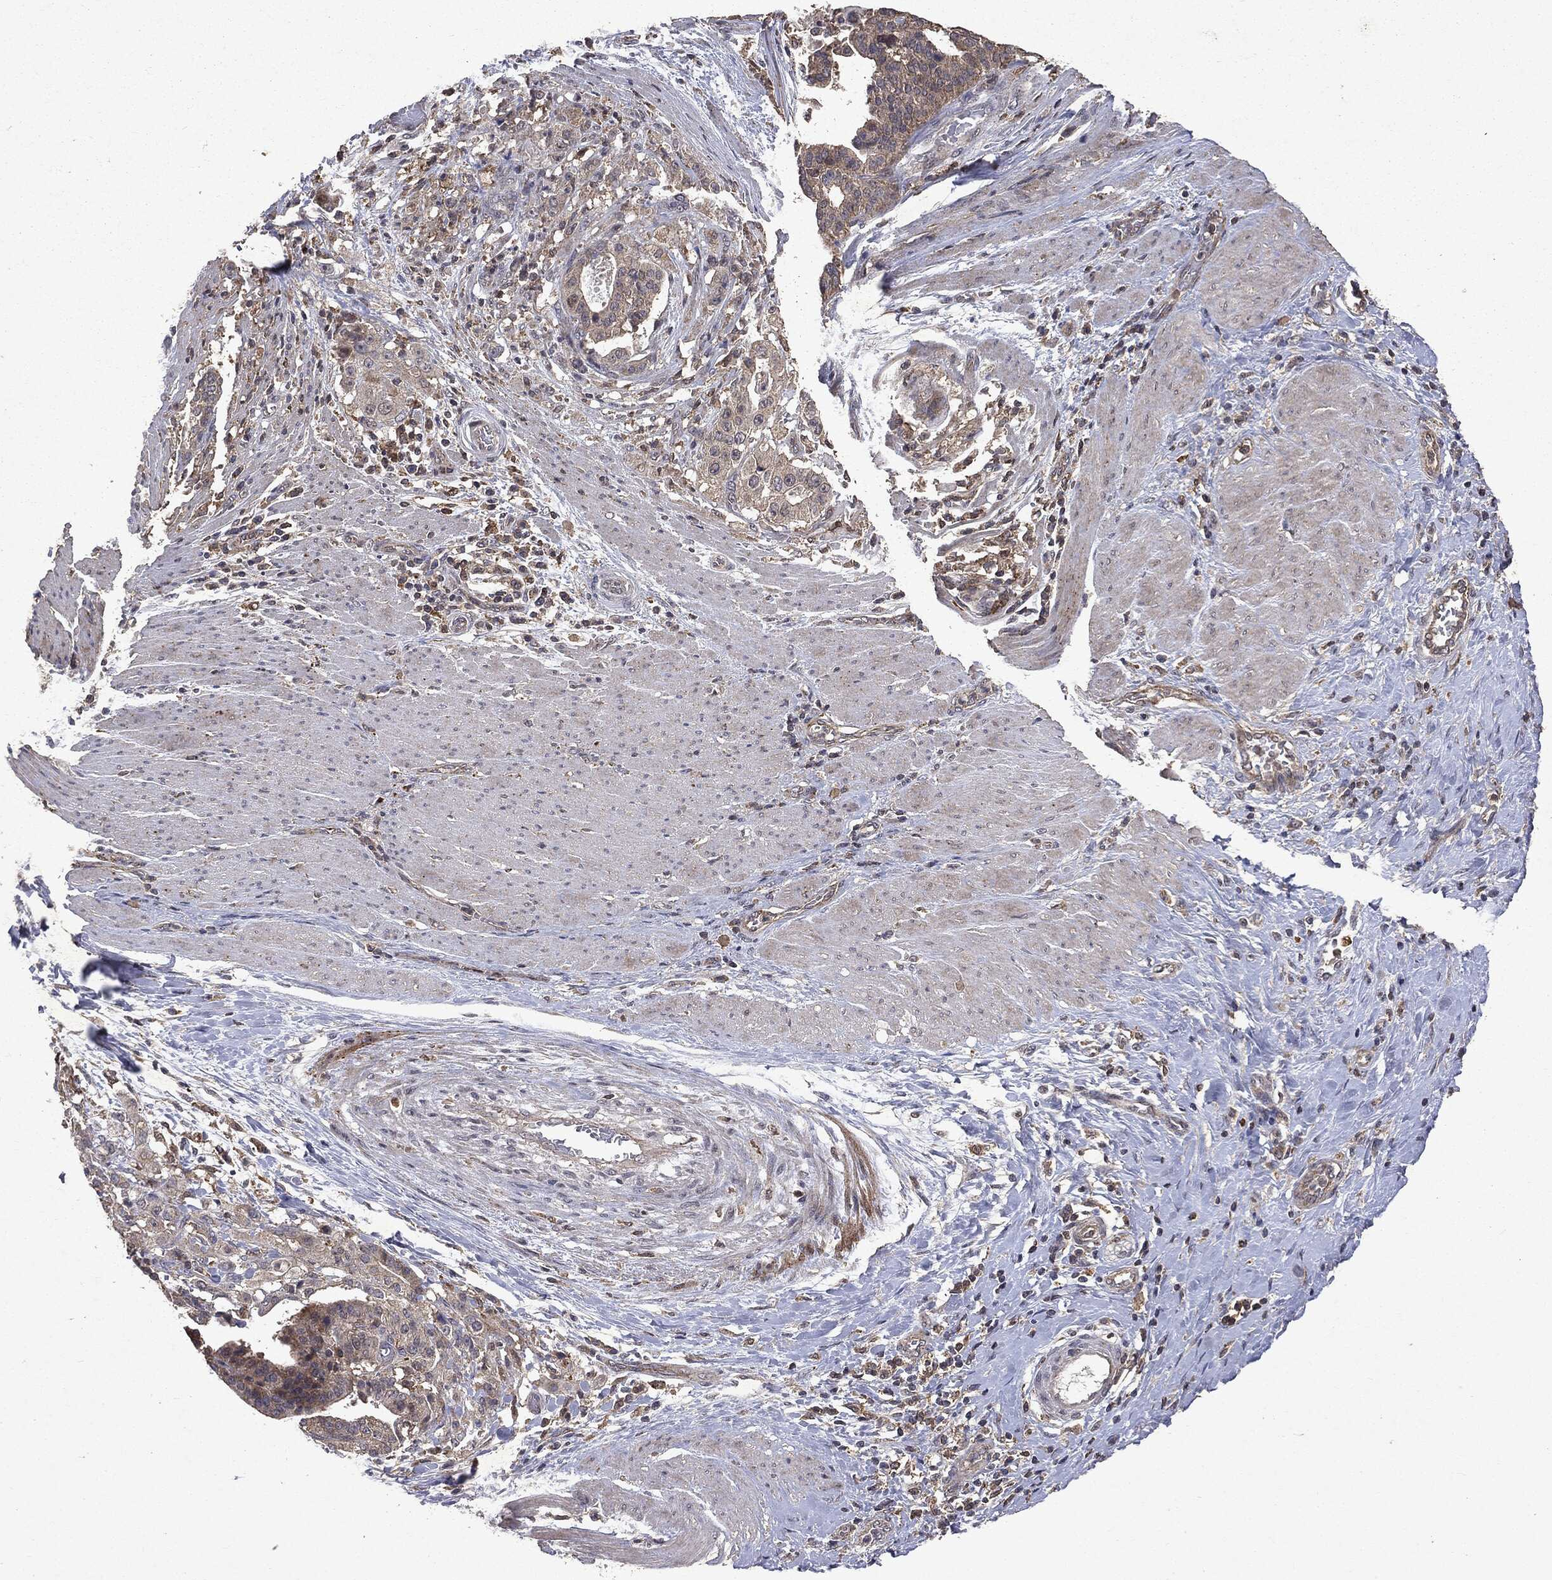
{"staining": {"intensity": "weak", "quantity": "<25%", "location": "cytoplasmic/membranous"}, "tissue": "stomach cancer", "cell_type": "Tumor cells", "image_type": "cancer", "snomed": [{"axis": "morphology", "description": "Adenocarcinoma, NOS"}, {"axis": "topography", "description": "Stomach"}], "caption": "Tumor cells show no significant expression in stomach cancer. Brightfield microscopy of immunohistochemistry (IHC) stained with DAB (3,3'-diaminobenzidine) (brown) and hematoxylin (blue), captured at high magnification.", "gene": "PTEN", "patient": {"sex": "male", "age": 48}}